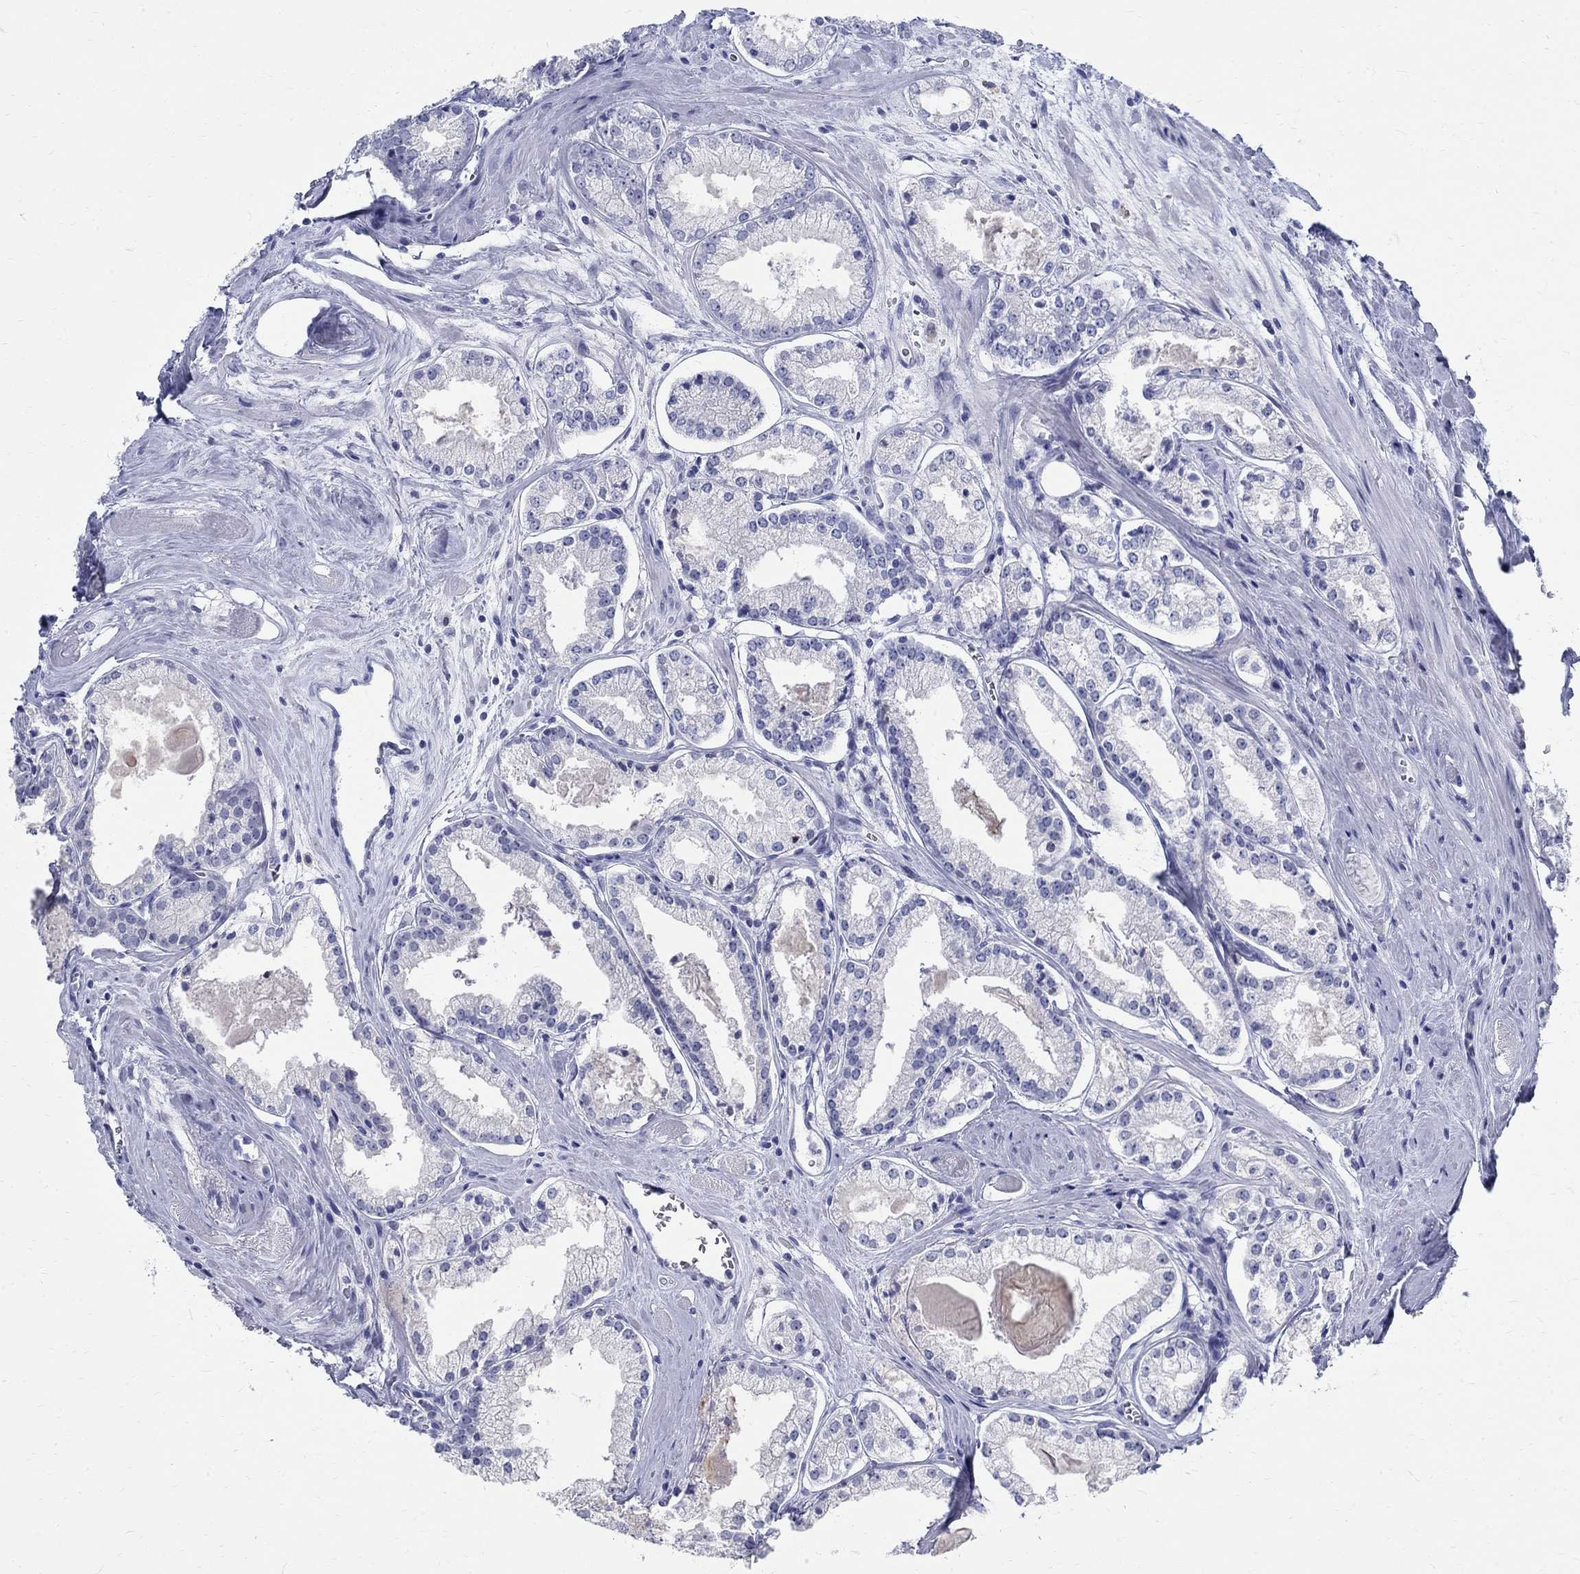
{"staining": {"intensity": "negative", "quantity": "none", "location": "none"}, "tissue": "prostate cancer", "cell_type": "Tumor cells", "image_type": "cancer", "snomed": [{"axis": "morphology", "description": "Adenocarcinoma, NOS"}, {"axis": "topography", "description": "Prostate"}], "caption": "Immunohistochemistry image of neoplastic tissue: human prostate cancer (adenocarcinoma) stained with DAB reveals no significant protein expression in tumor cells.", "gene": "BSPRY", "patient": {"sex": "male", "age": 72}}